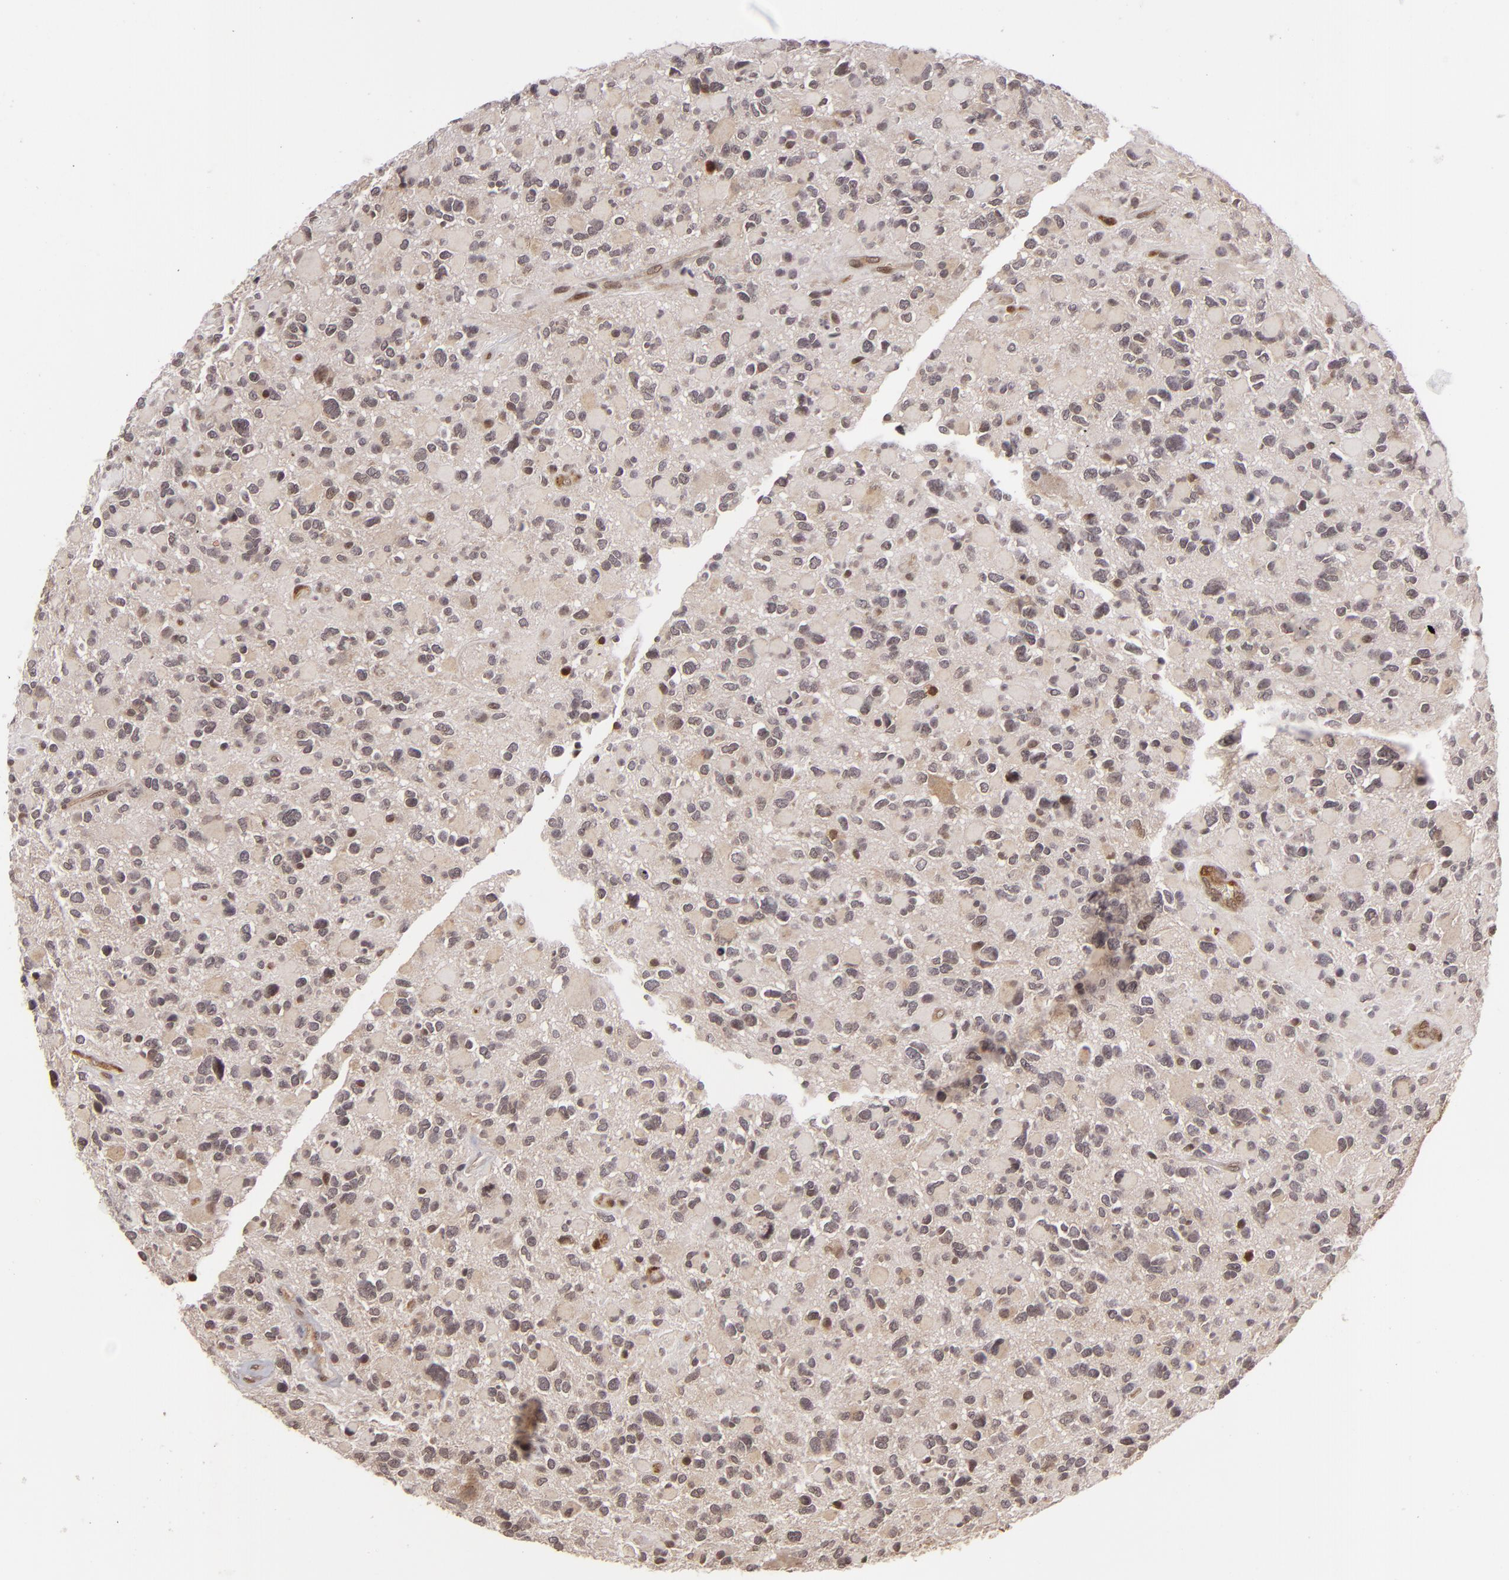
{"staining": {"intensity": "weak", "quantity": "25%-75%", "location": "cytoplasmic/membranous"}, "tissue": "glioma", "cell_type": "Tumor cells", "image_type": "cancer", "snomed": [{"axis": "morphology", "description": "Glioma, malignant, High grade"}, {"axis": "topography", "description": "Brain"}], "caption": "Protein expression analysis of human glioma reveals weak cytoplasmic/membranous expression in approximately 25%-75% of tumor cells. The protein of interest is shown in brown color, while the nuclei are stained blue.", "gene": "ZBTB33", "patient": {"sex": "female", "age": 37}}